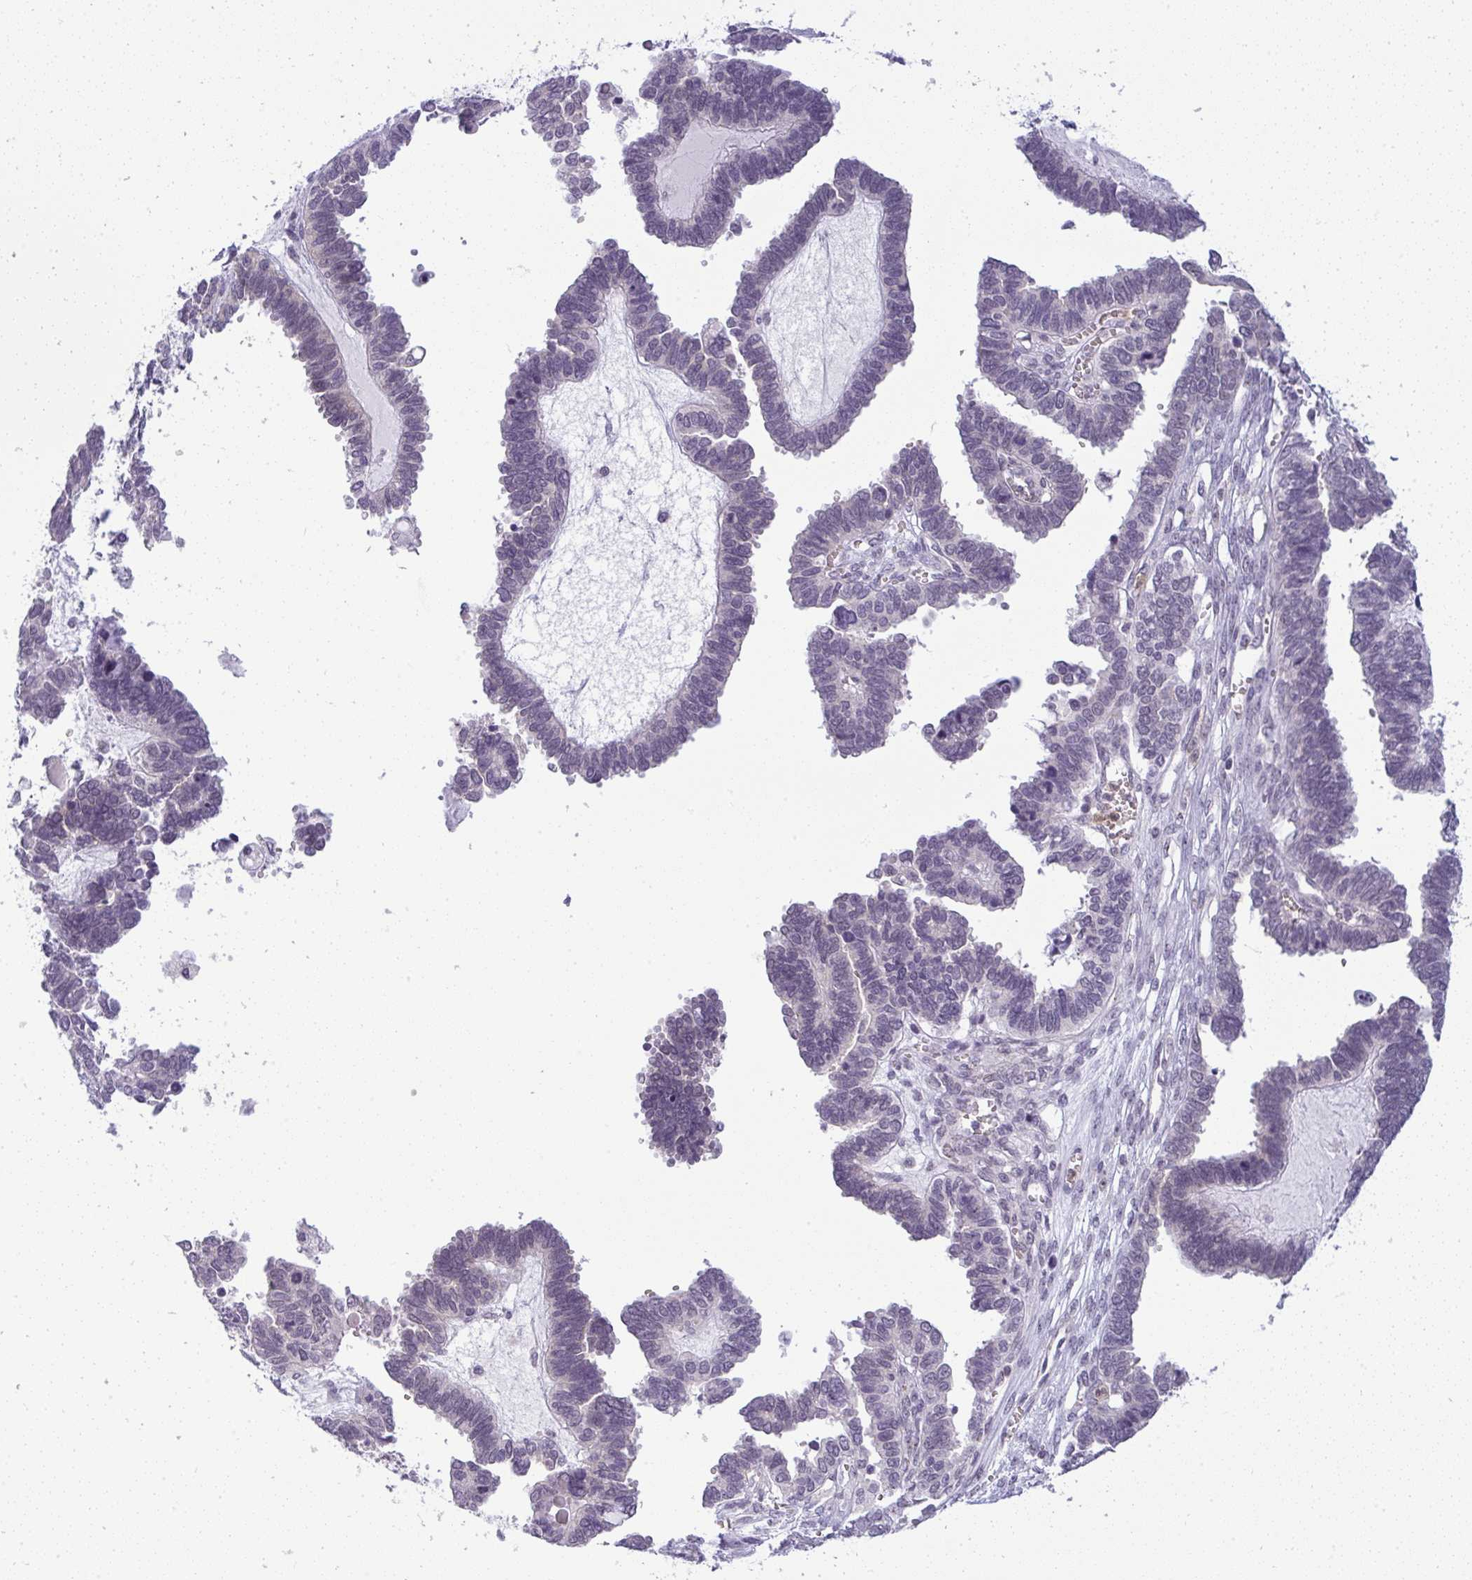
{"staining": {"intensity": "negative", "quantity": "none", "location": "none"}, "tissue": "ovarian cancer", "cell_type": "Tumor cells", "image_type": "cancer", "snomed": [{"axis": "morphology", "description": "Cystadenocarcinoma, serous, NOS"}, {"axis": "topography", "description": "Ovary"}], "caption": "Immunohistochemistry (IHC) photomicrograph of neoplastic tissue: human serous cystadenocarcinoma (ovarian) stained with DAB (3,3'-diaminobenzidine) demonstrates no significant protein staining in tumor cells.", "gene": "DZIP1", "patient": {"sex": "female", "age": 51}}